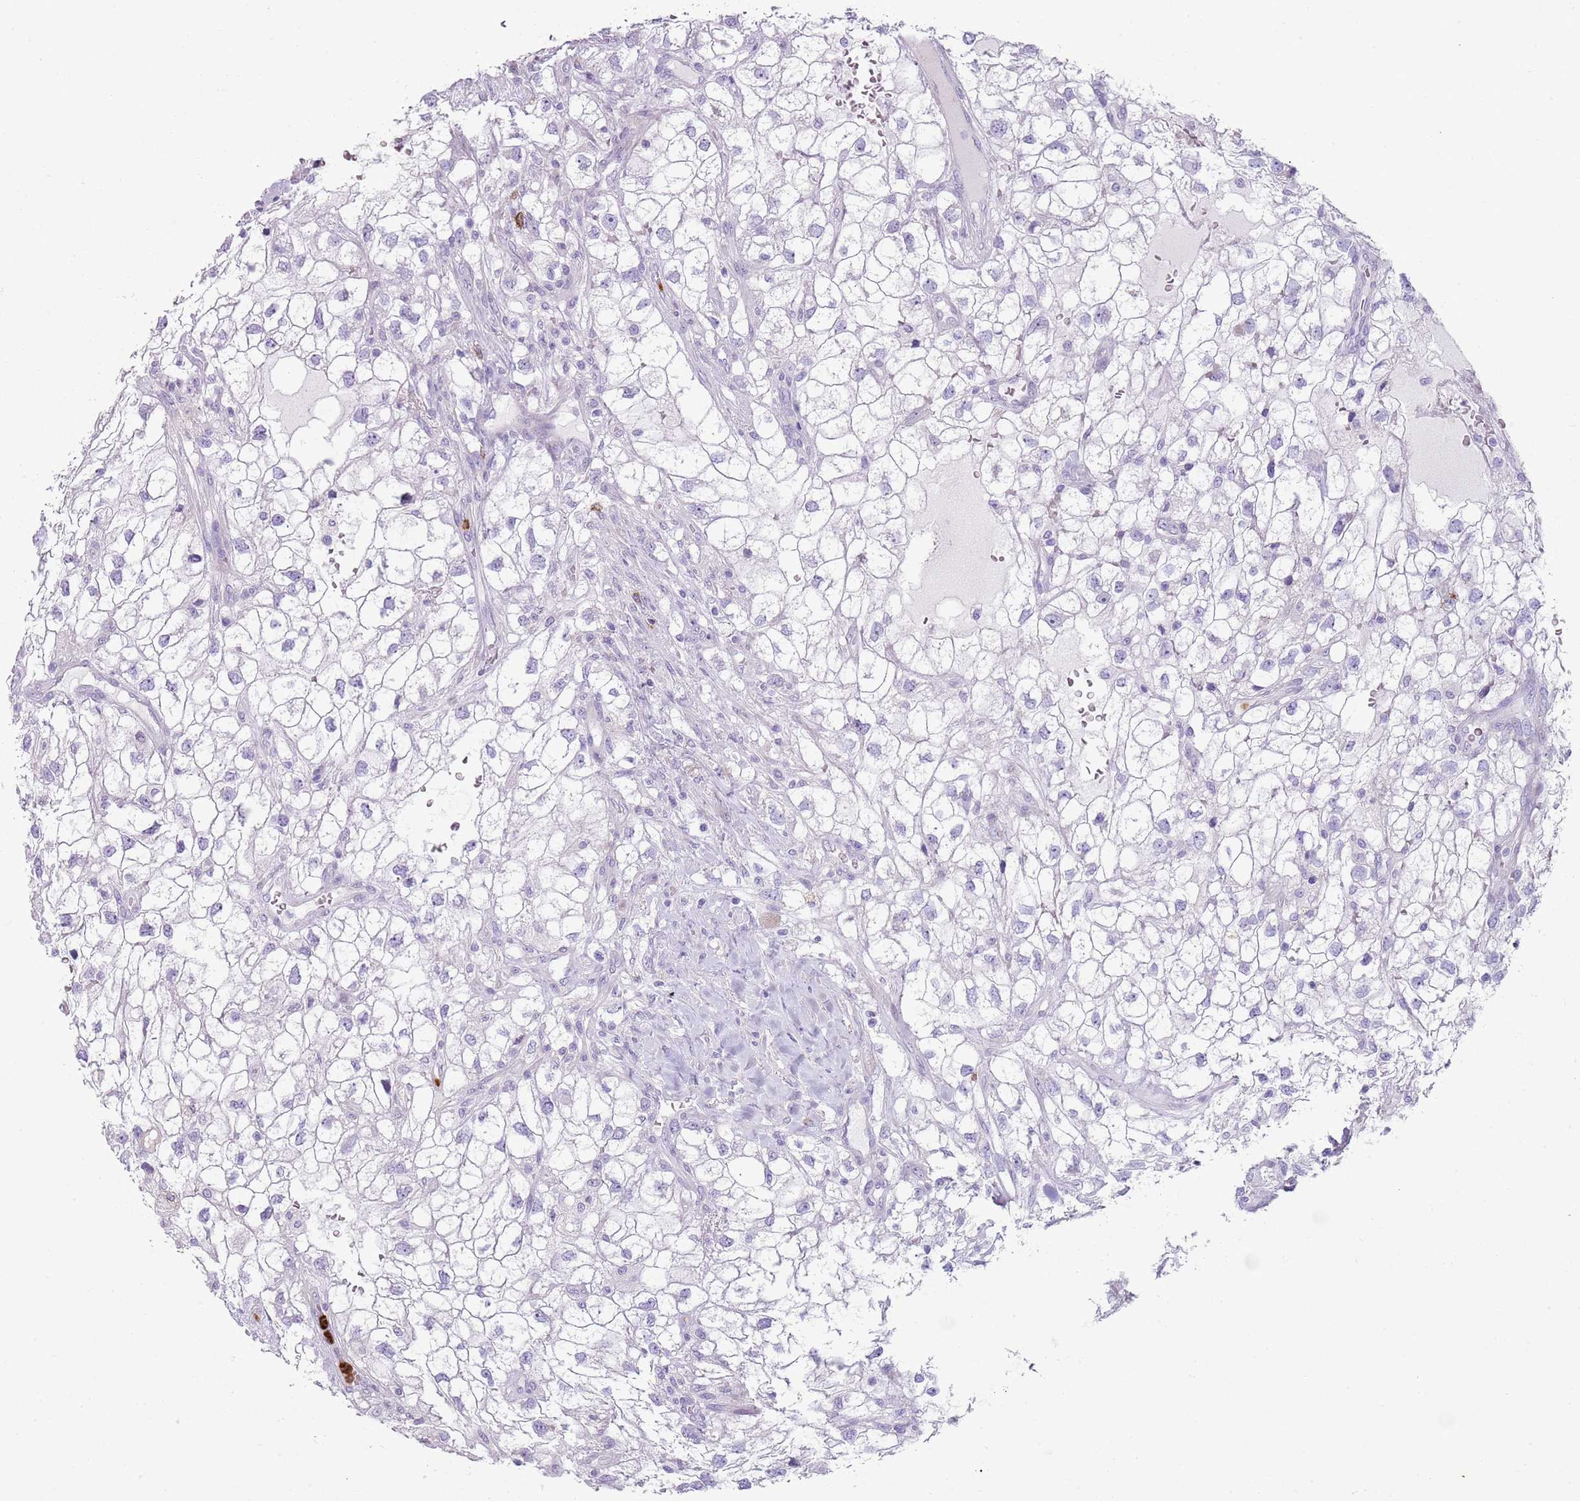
{"staining": {"intensity": "negative", "quantity": "none", "location": "none"}, "tissue": "renal cancer", "cell_type": "Tumor cells", "image_type": "cancer", "snomed": [{"axis": "morphology", "description": "Adenocarcinoma, NOS"}, {"axis": "topography", "description": "Kidney"}], "caption": "There is no significant positivity in tumor cells of adenocarcinoma (renal).", "gene": "CD177", "patient": {"sex": "male", "age": 59}}